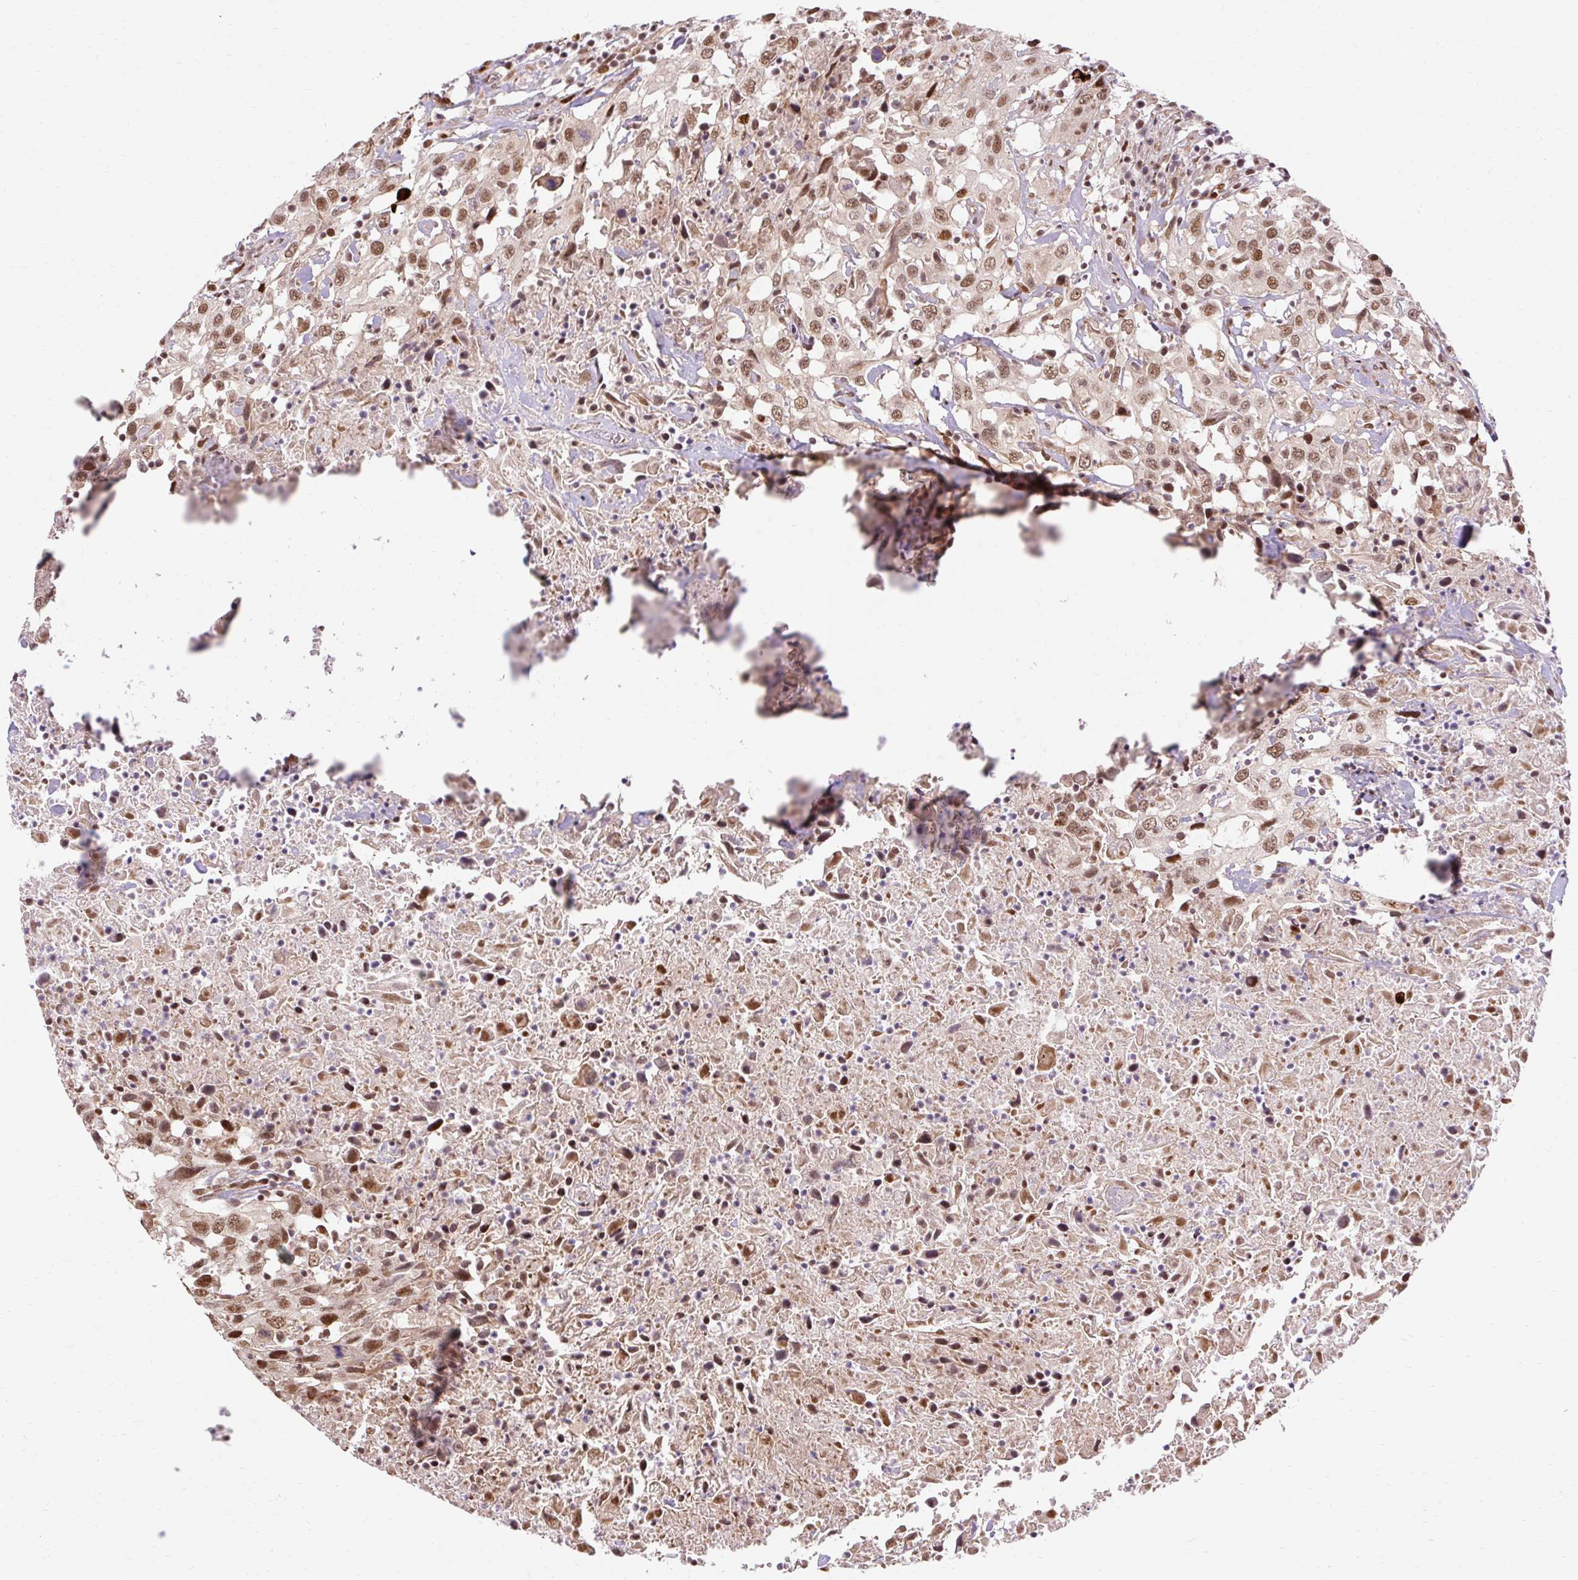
{"staining": {"intensity": "moderate", "quantity": ">75%", "location": "nuclear"}, "tissue": "urothelial cancer", "cell_type": "Tumor cells", "image_type": "cancer", "snomed": [{"axis": "morphology", "description": "Urothelial carcinoma, High grade"}, {"axis": "topography", "description": "Urinary bladder"}], "caption": "Immunohistochemistry (IHC) of urothelial cancer reveals medium levels of moderate nuclear expression in about >75% of tumor cells. The staining is performed using DAB brown chromogen to label protein expression. The nuclei are counter-stained blue using hematoxylin.", "gene": "MECOM", "patient": {"sex": "male", "age": 61}}